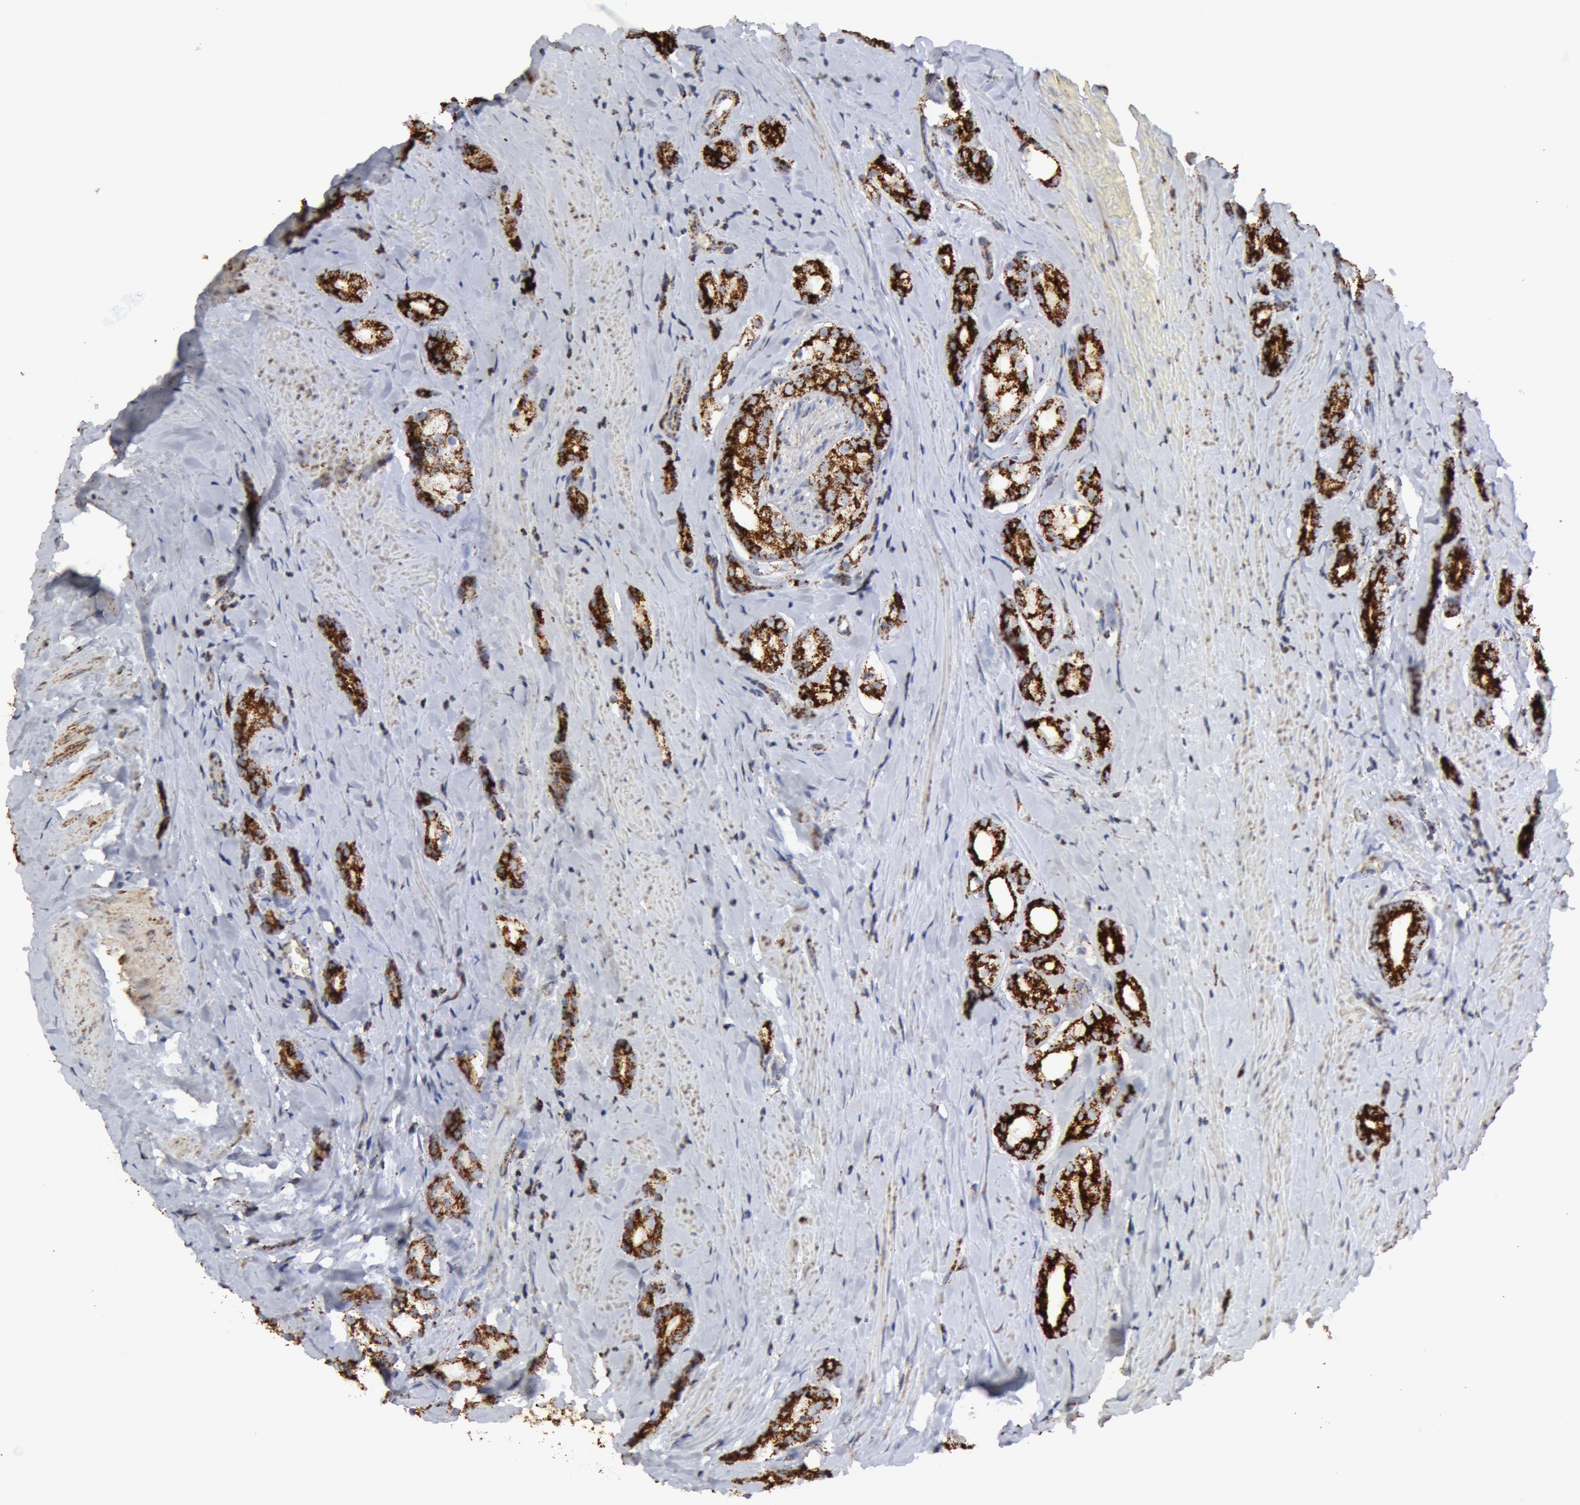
{"staining": {"intensity": "strong", "quantity": ">75%", "location": "cytoplasmic/membranous"}, "tissue": "prostate cancer", "cell_type": "Tumor cells", "image_type": "cancer", "snomed": [{"axis": "morphology", "description": "Adenocarcinoma, Medium grade"}, {"axis": "topography", "description": "Prostate"}], "caption": "A brown stain shows strong cytoplasmic/membranous positivity of a protein in human prostate cancer tumor cells. The protein is shown in brown color, while the nuclei are stained blue.", "gene": "ATP5F1B", "patient": {"sex": "male", "age": 59}}